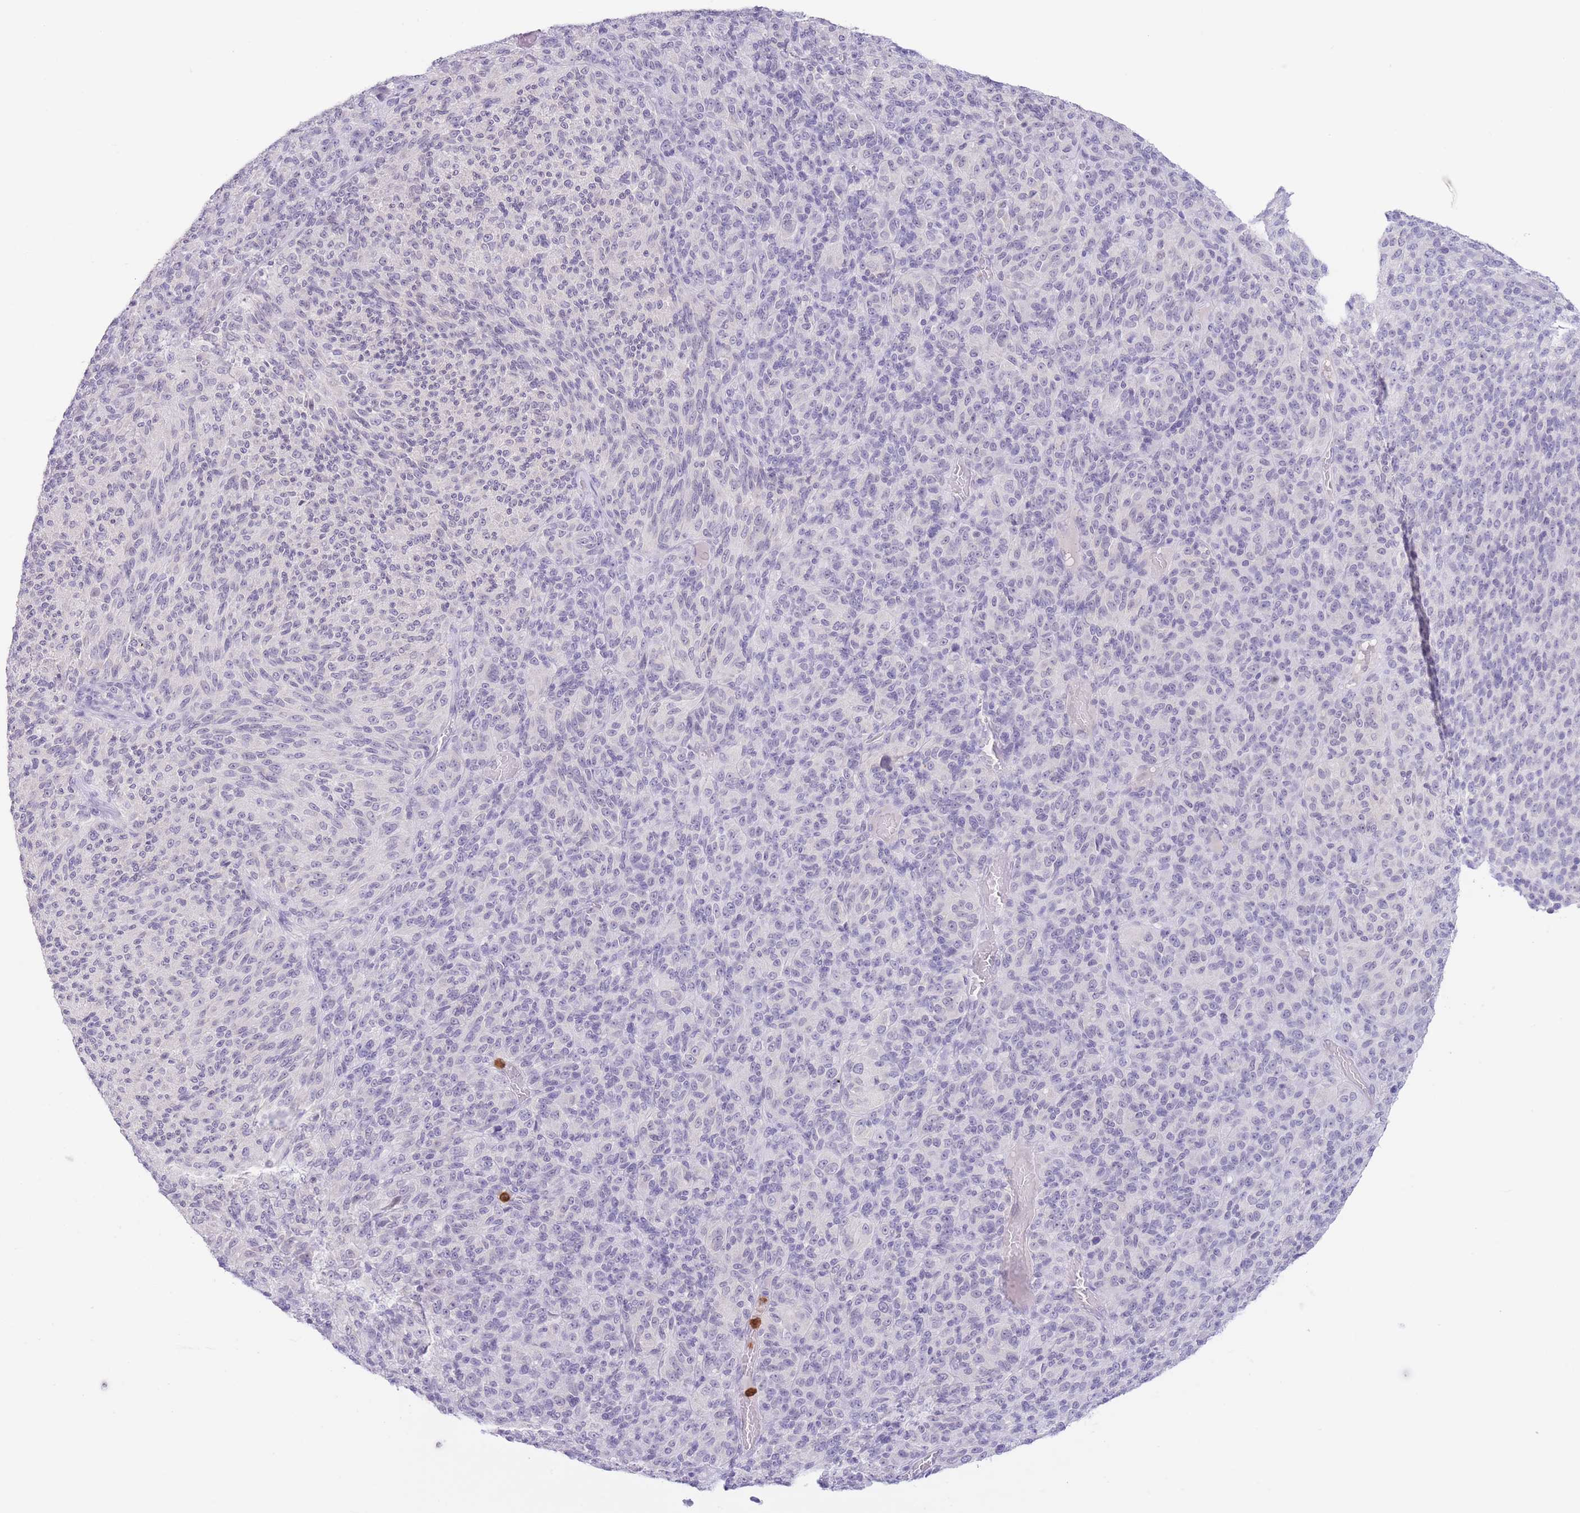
{"staining": {"intensity": "negative", "quantity": "none", "location": "none"}, "tissue": "melanoma", "cell_type": "Tumor cells", "image_type": "cancer", "snomed": [{"axis": "morphology", "description": "Malignant melanoma, Metastatic site"}, {"axis": "topography", "description": "Brain"}], "caption": "Human melanoma stained for a protein using IHC reveals no staining in tumor cells.", "gene": "LCLAT1", "patient": {"sex": "female", "age": 56}}